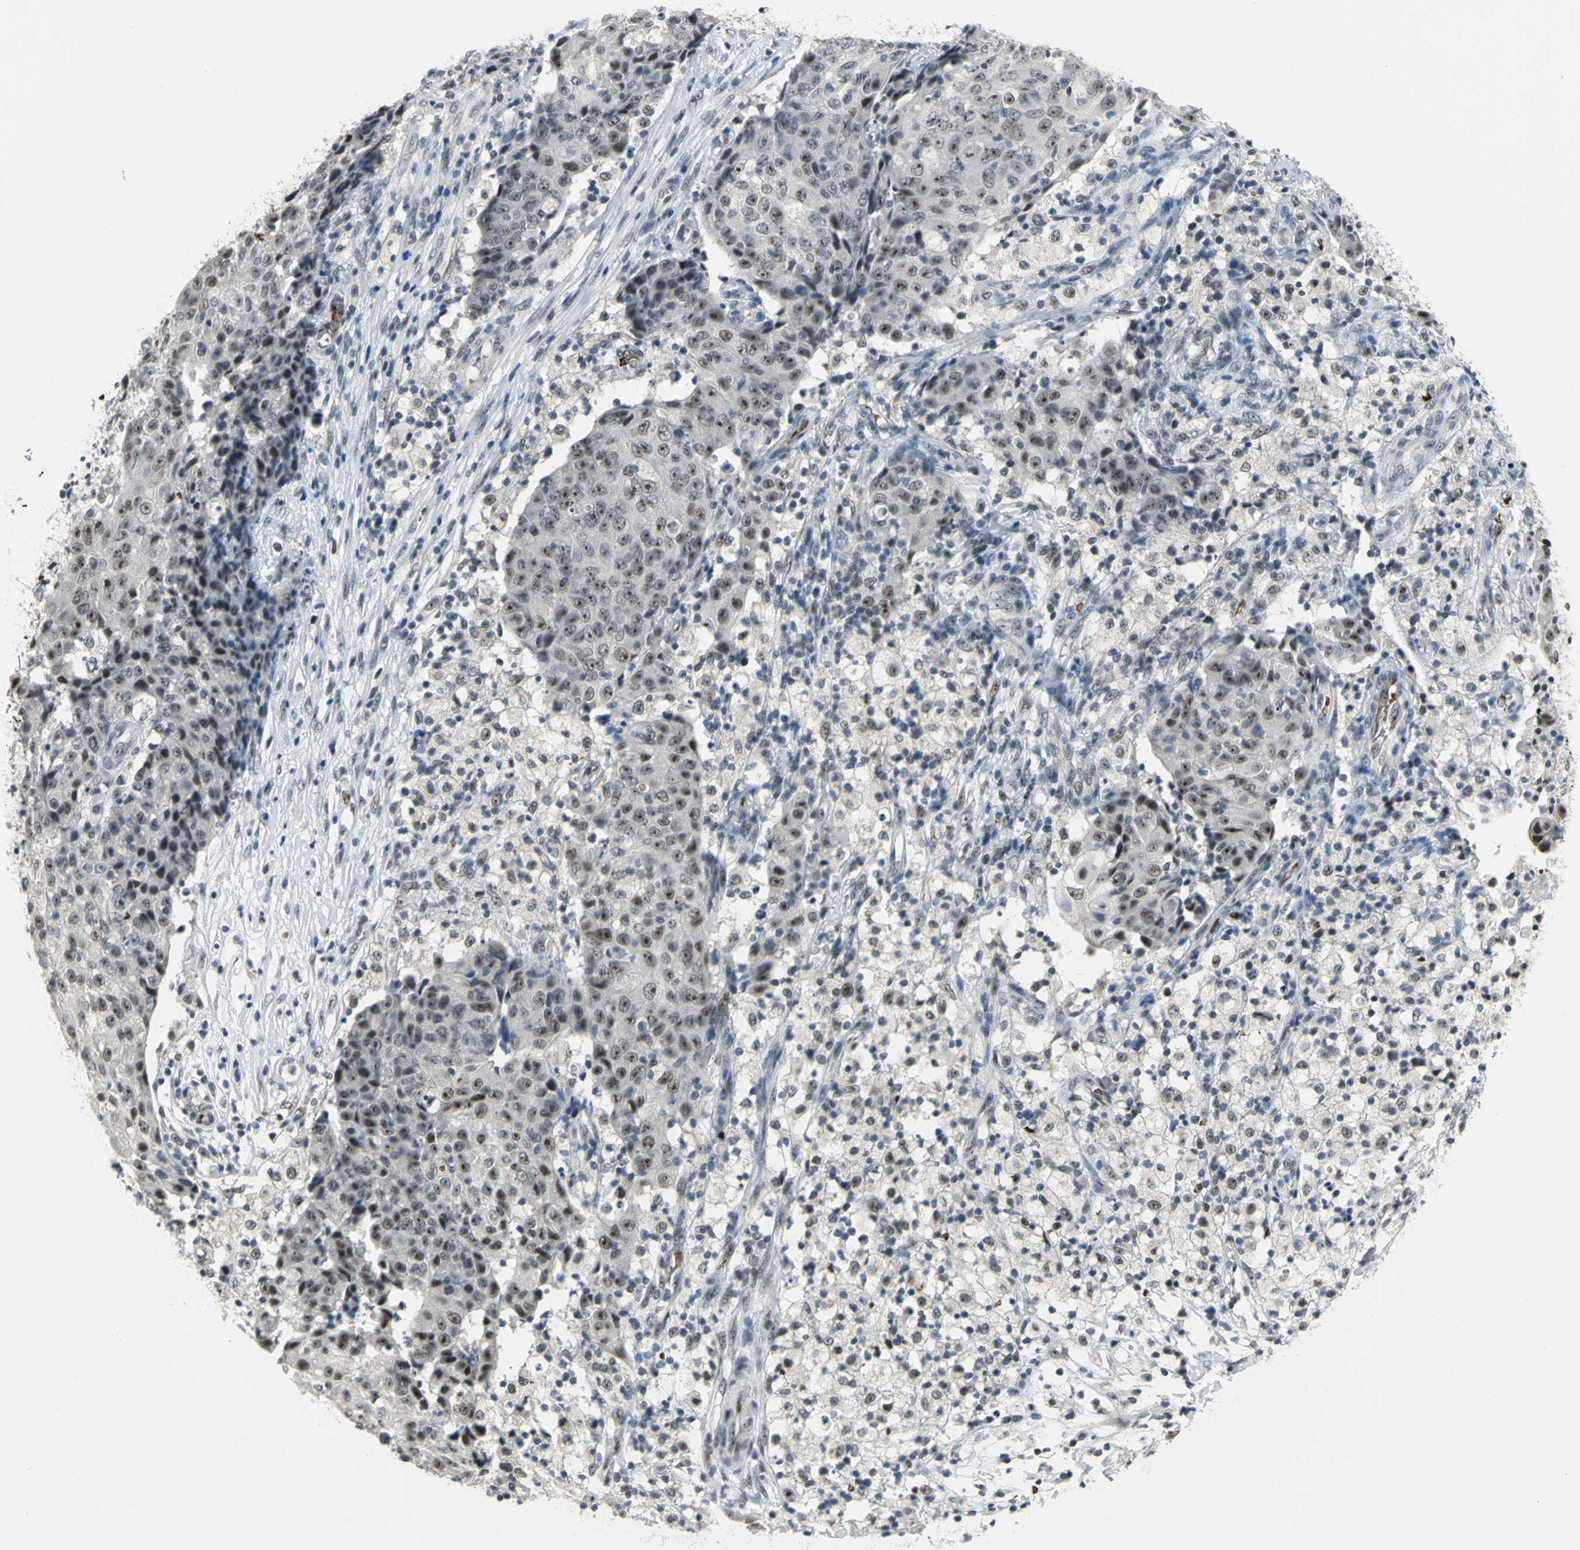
{"staining": {"intensity": "moderate", "quantity": ">75%", "location": "nuclear"}, "tissue": "ovarian cancer", "cell_type": "Tumor cells", "image_type": "cancer", "snomed": [{"axis": "morphology", "description": "Carcinoma, endometroid"}, {"axis": "topography", "description": "Ovary"}], "caption": "This histopathology image displays immunohistochemistry staining of human ovarian cancer (endometroid carcinoma), with medium moderate nuclear staining in approximately >75% of tumor cells.", "gene": "GLI3", "patient": {"sex": "female", "age": 42}}